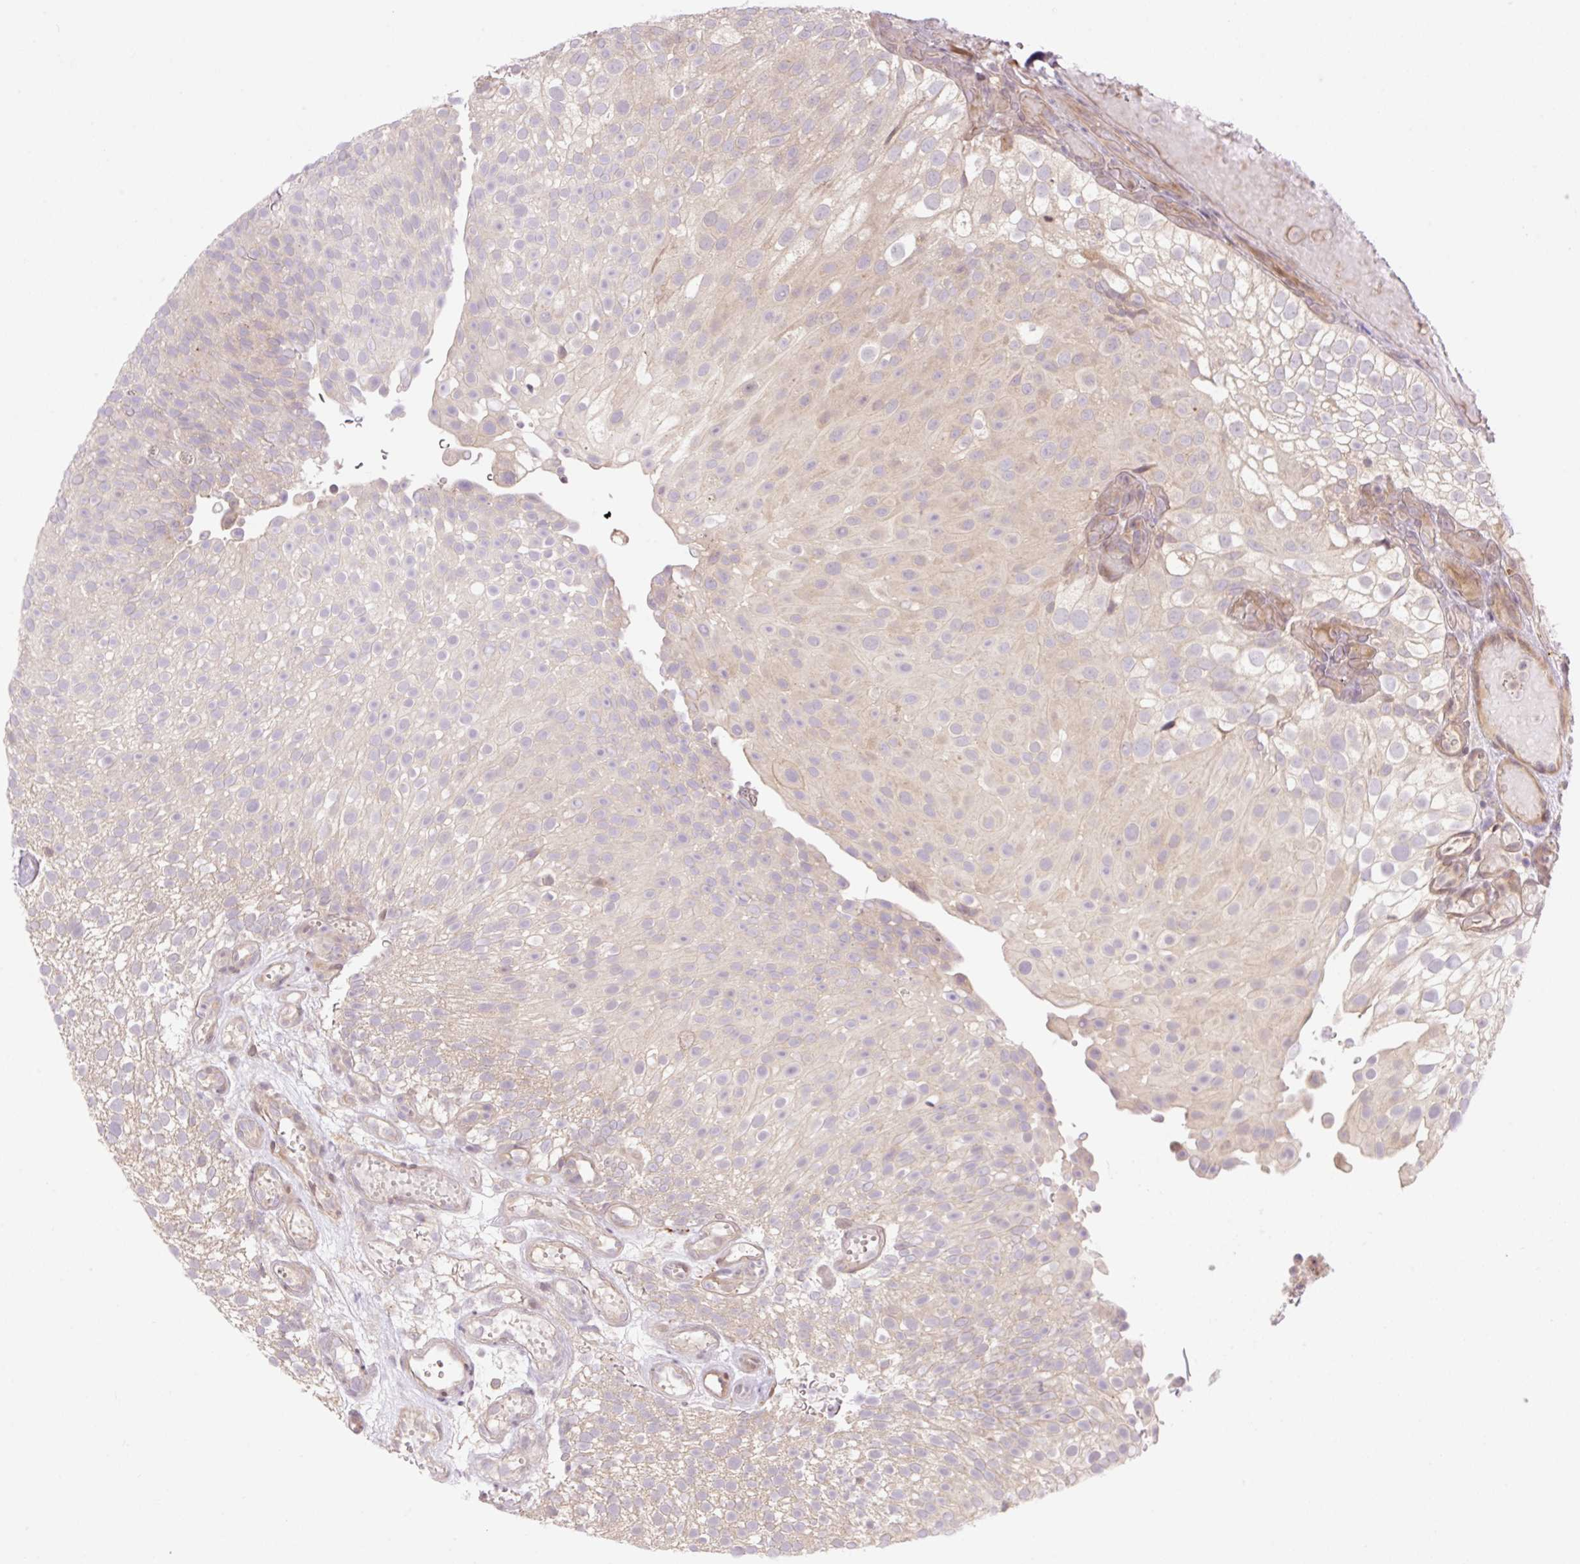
{"staining": {"intensity": "weak", "quantity": "25%-75%", "location": "cytoplasmic/membranous"}, "tissue": "urothelial cancer", "cell_type": "Tumor cells", "image_type": "cancer", "snomed": [{"axis": "morphology", "description": "Urothelial carcinoma, Low grade"}, {"axis": "topography", "description": "Urinary bladder"}], "caption": "This is a photomicrograph of immunohistochemistry (IHC) staining of urothelial cancer, which shows weak positivity in the cytoplasmic/membranous of tumor cells.", "gene": "VPS25", "patient": {"sex": "male", "age": 78}}